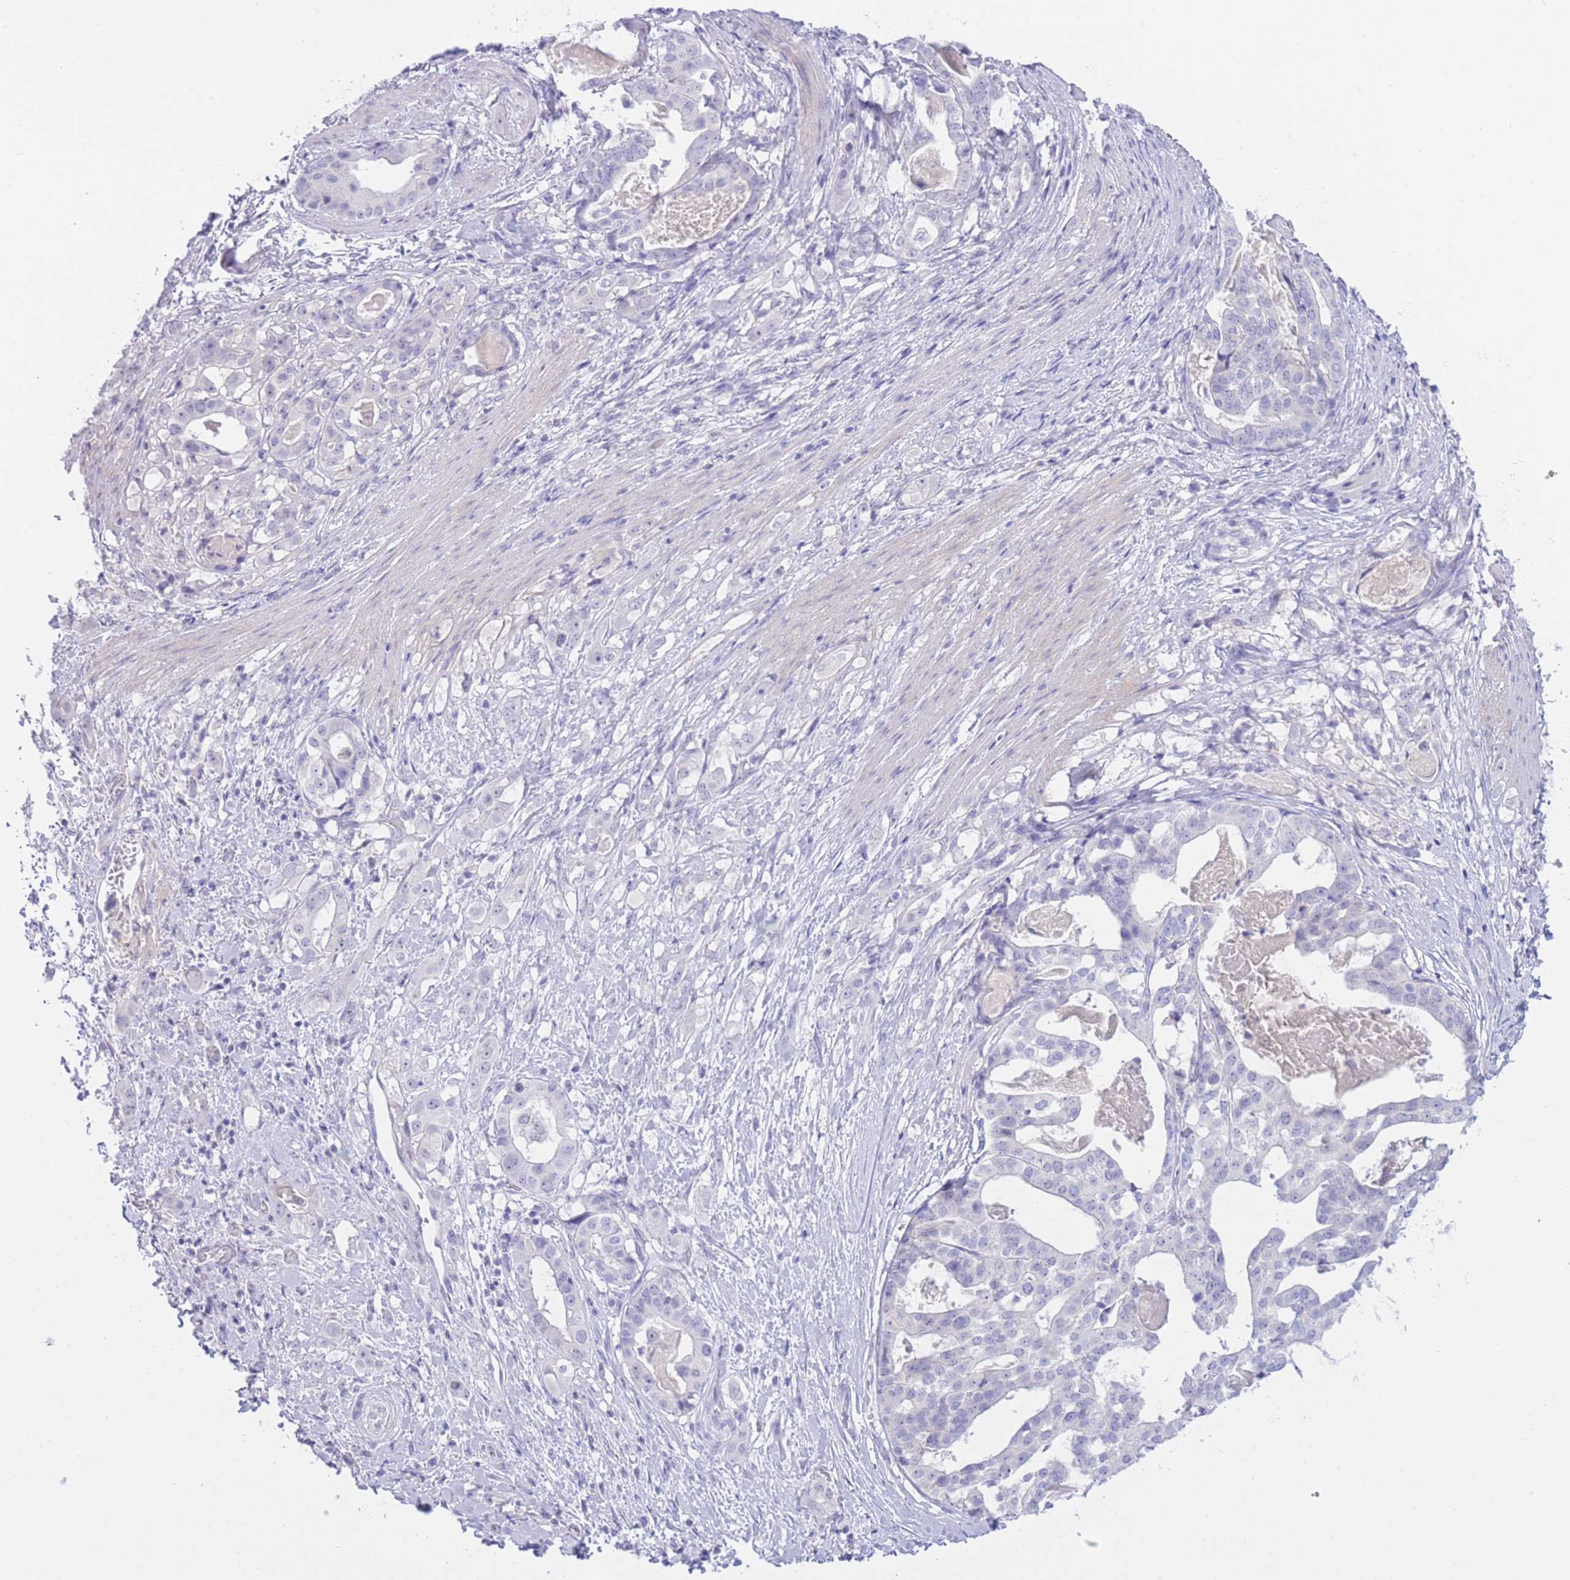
{"staining": {"intensity": "negative", "quantity": "none", "location": "none"}, "tissue": "stomach cancer", "cell_type": "Tumor cells", "image_type": "cancer", "snomed": [{"axis": "morphology", "description": "Adenocarcinoma, NOS"}, {"axis": "topography", "description": "Stomach"}], "caption": "DAB (3,3'-diaminobenzidine) immunohistochemical staining of stomach adenocarcinoma demonstrates no significant staining in tumor cells.", "gene": "ZNF212", "patient": {"sex": "male", "age": 48}}